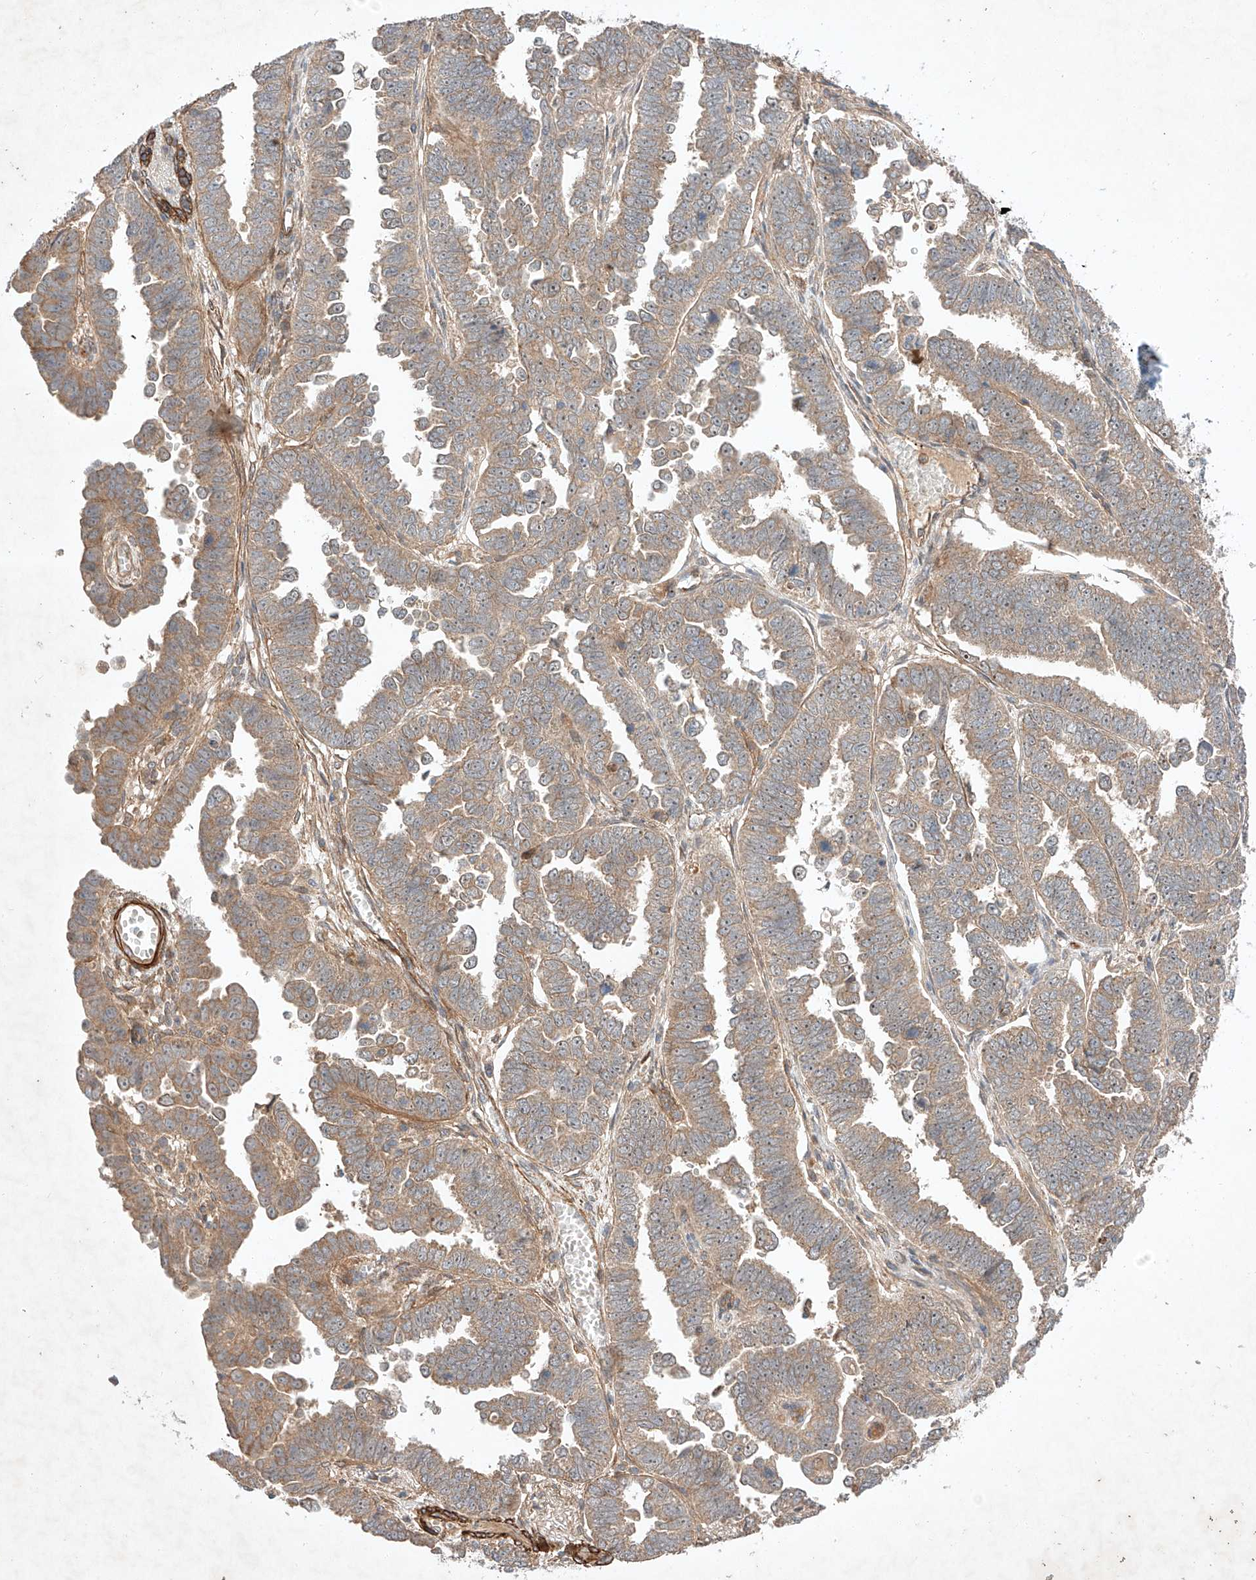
{"staining": {"intensity": "moderate", "quantity": "25%-75%", "location": "cytoplasmic/membranous"}, "tissue": "endometrial cancer", "cell_type": "Tumor cells", "image_type": "cancer", "snomed": [{"axis": "morphology", "description": "Adenocarcinoma, NOS"}, {"axis": "topography", "description": "Endometrium"}], "caption": "A brown stain labels moderate cytoplasmic/membranous positivity of a protein in human endometrial adenocarcinoma tumor cells. The staining was performed using DAB (3,3'-diaminobenzidine), with brown indicating positive protein expression. Nuclei are stained blue with hematoxylin.", "gene": "ARHGAP33", "patient": {"sex": "female", "age": 75}}